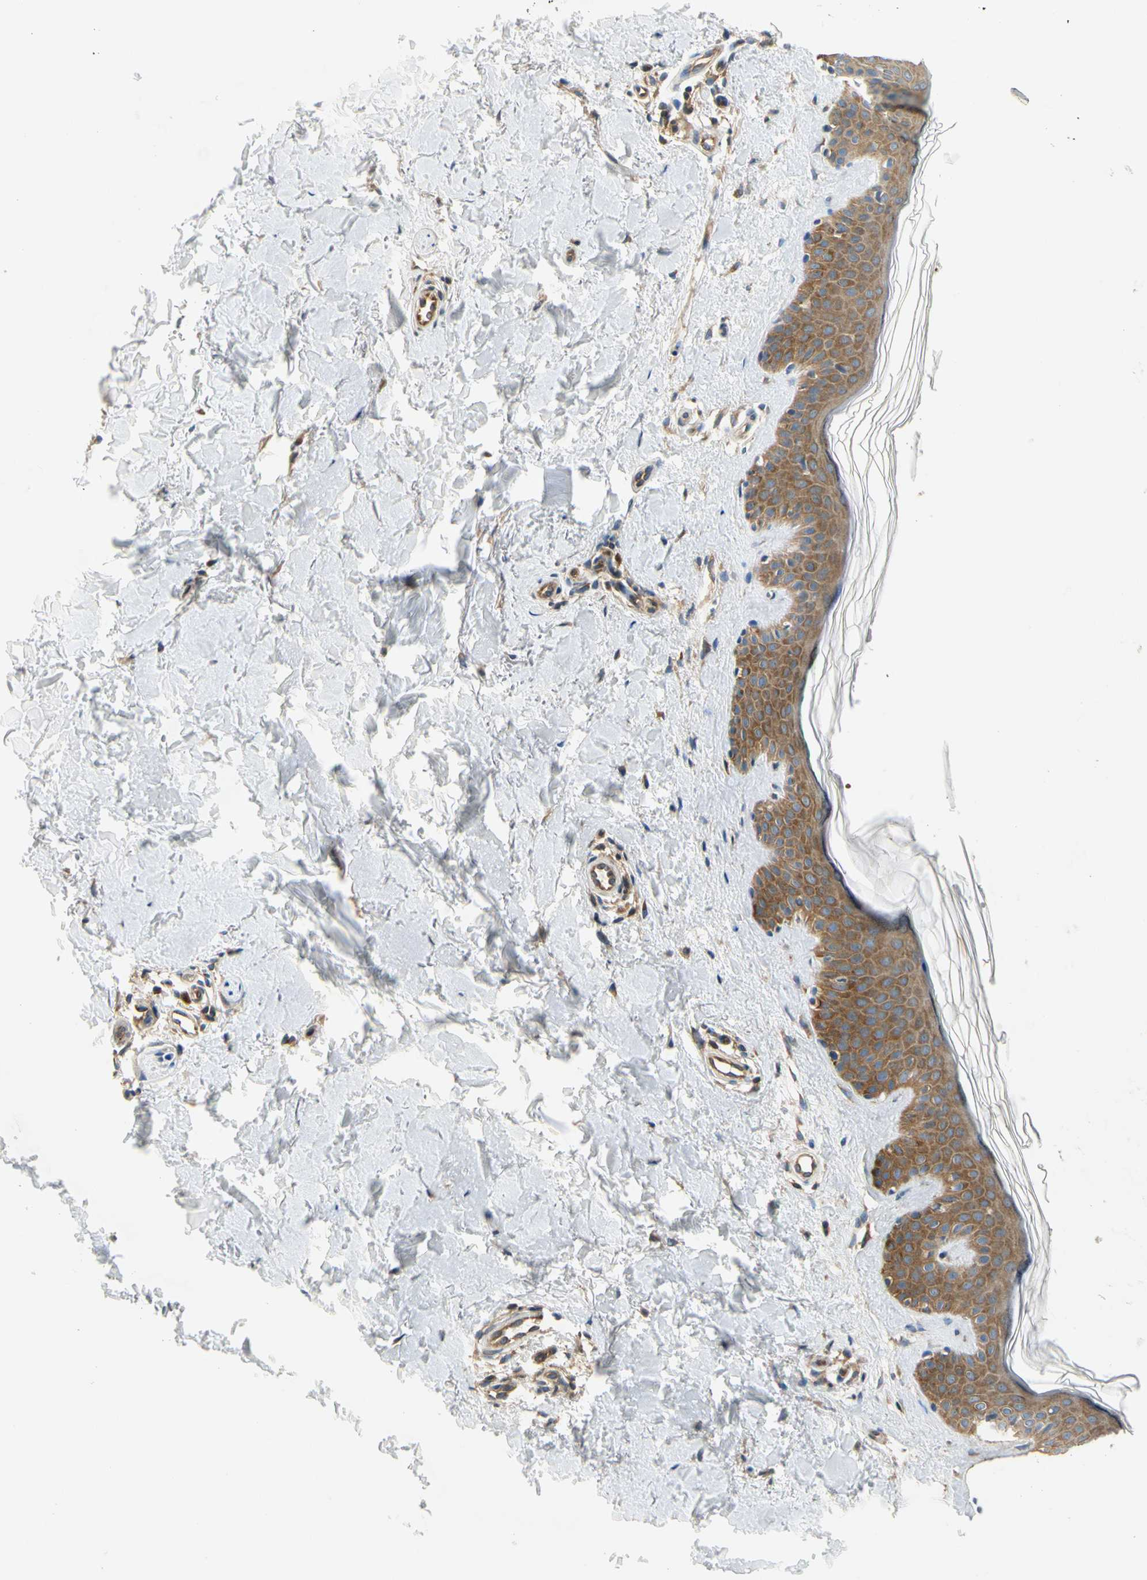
{"staining": {"intensity": "moderate", "quantity": ">75%", "location": "cytoplasmic/membranous"}, "tissue": "skin", "cell_type": "Fibroblasts", "image_type": "normal", "snomed": [{"axis": "morphology", "description": "Normal tissue, NOS"}, {"axis": "topography", "description": "Skin"}], "caption": "Protein staining of benign skin shows moderate cytoplasmic/membranous expression in approximately >75% of fibroblasts. Nuclei are stained in blue.", "gene": "LRRC47", "patient": {"sex": "male", "age": 67}}